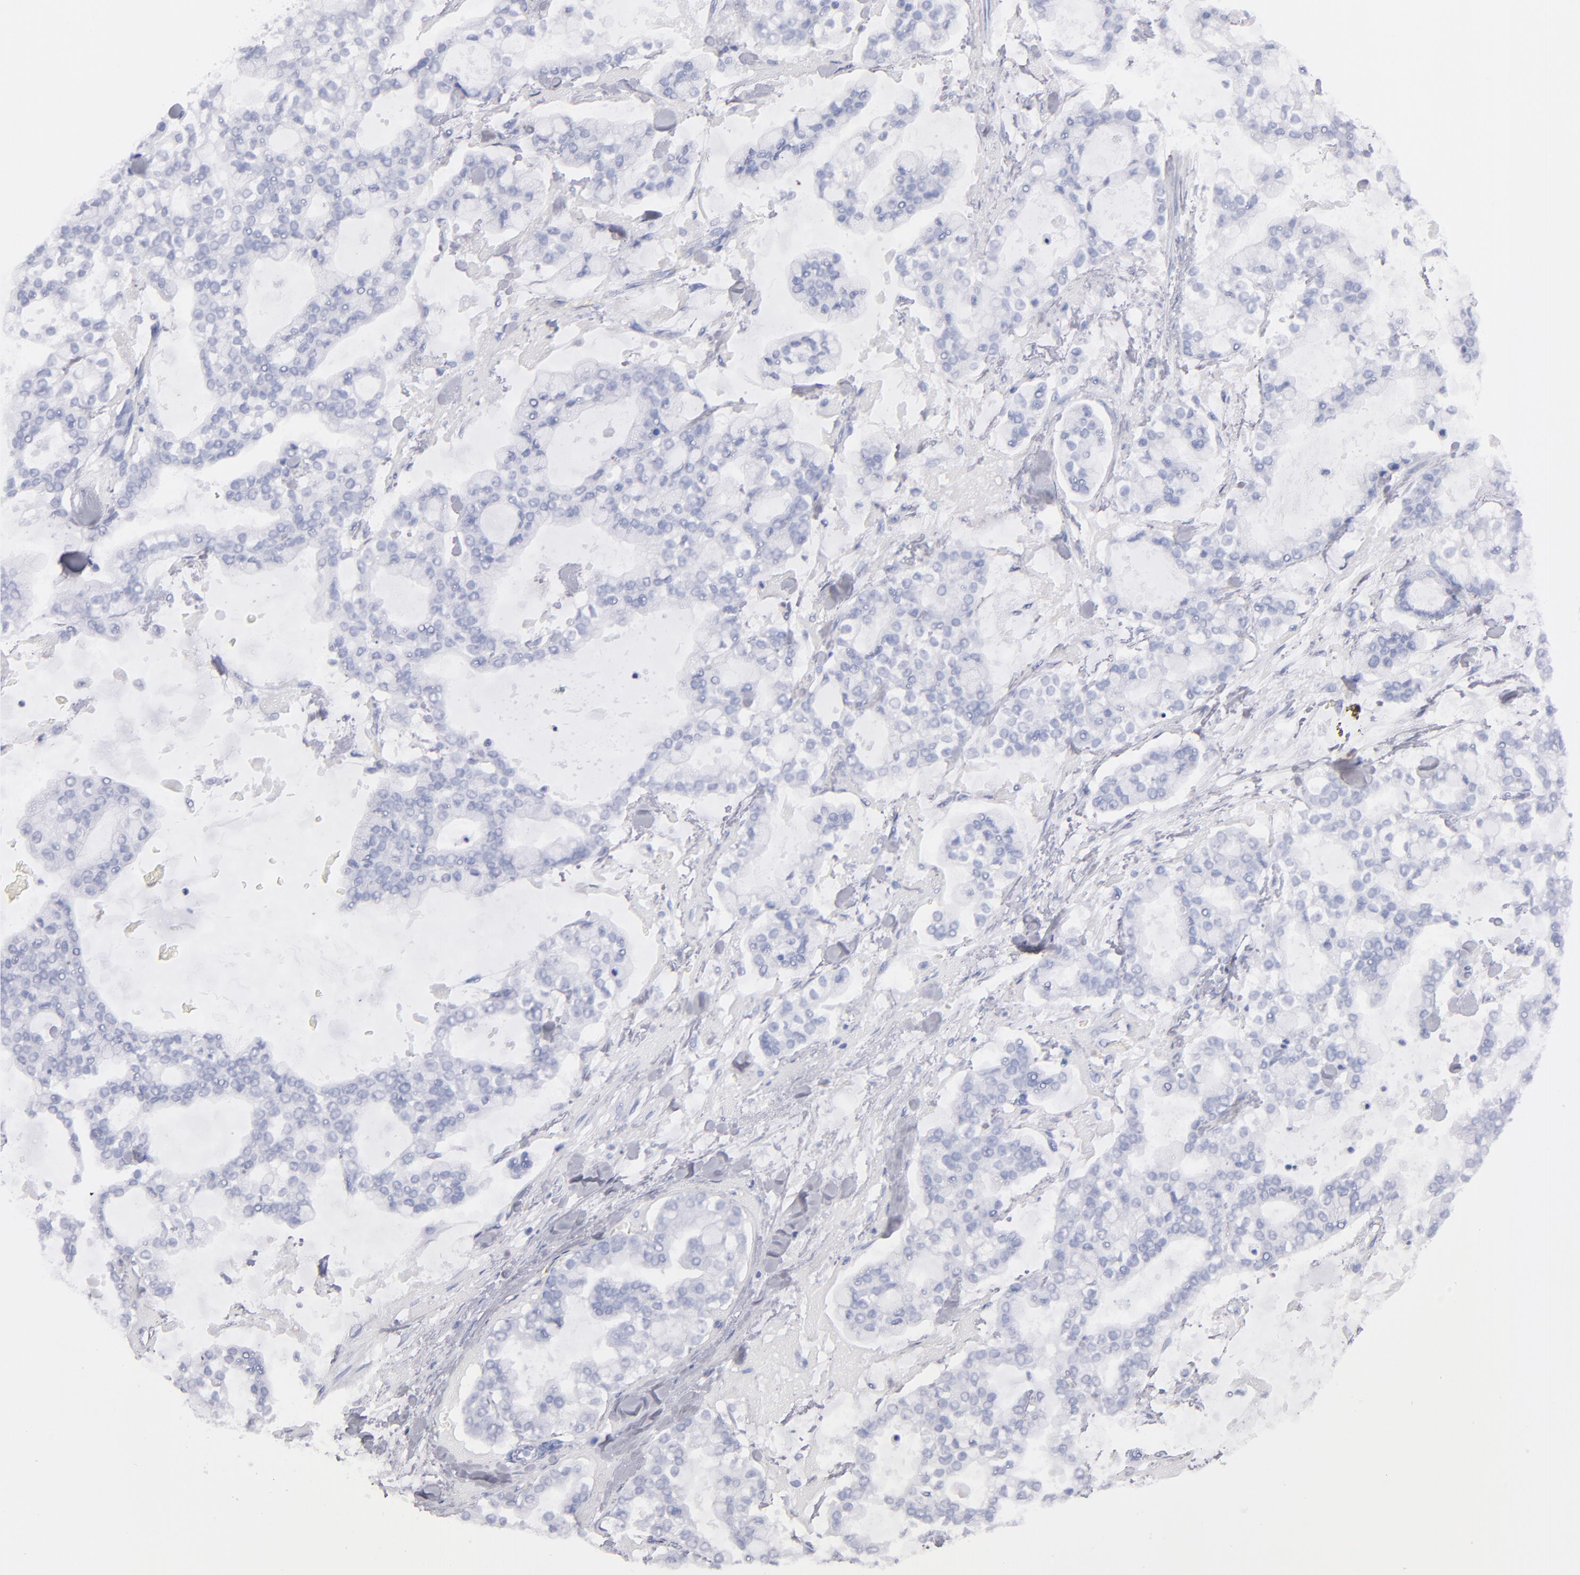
{"staining": {"intensity": "negative", "quantity": "none", "location": "none"}, "tissue": "stomach cancer", "cell_type": "Tumor cells", "image_type": "cancer", "snomed": [{"axis": "morphology", "description": "Normal tissue, NOS"}, {"axis": "morphology", "description": "Adenocarcinoma, NOS"}, {"axis": "topography", "description": "Stomach, upper"}, {"axis": "topography", "description": "Stomach"}], "caption": "Photomicrograph shows no significant protein expression in tumor cells of stomach cancer. (DAB IHC with hematoxylin counter stain).", "gene": "PLVAP", "patient": {"sex": "male", "age": 76}}